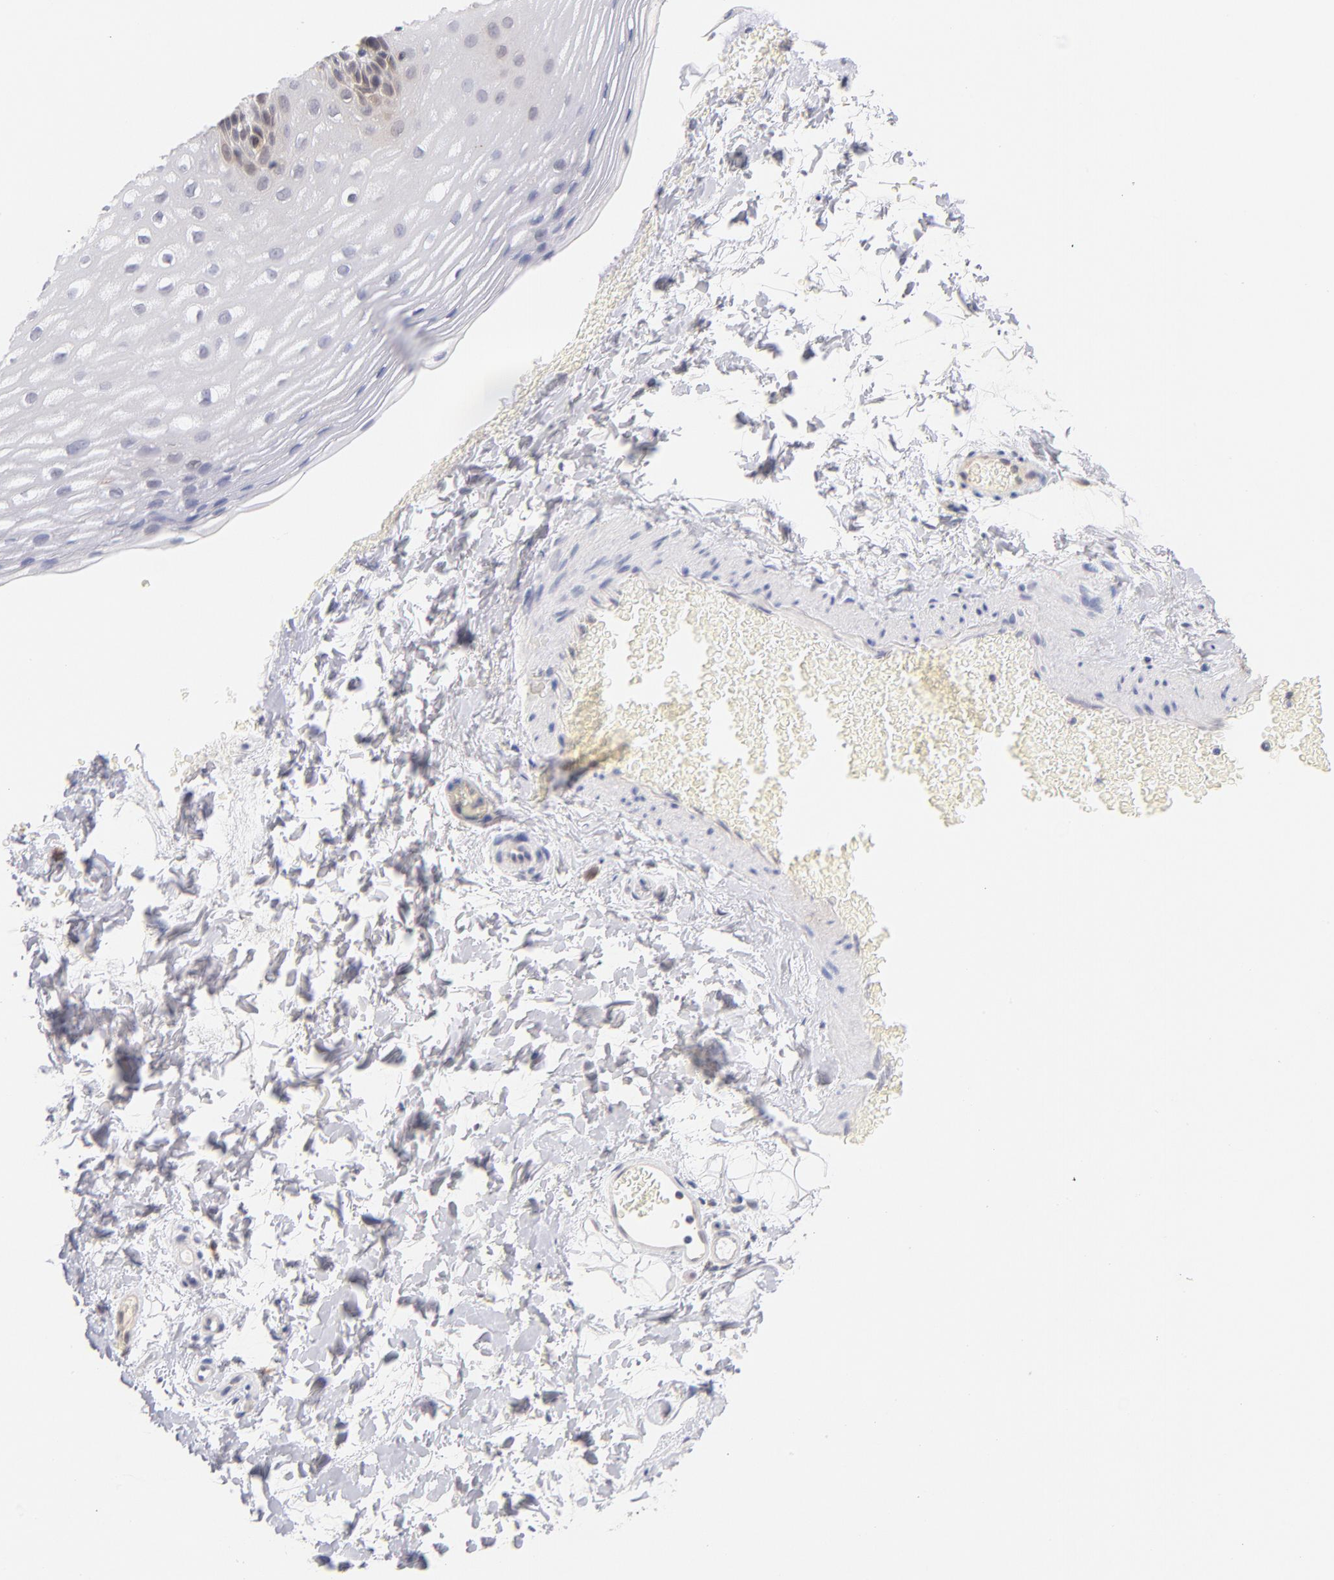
{"staining": {"intensity": "weak", "quantity": "<25%", "location": "cytoplasmic/membranous"}, "tissue": "esophagus", "cell_type": "Squamous epithelial cells", "image_type": "normal", "snomed": [{"axis": "morphology", "description": "Normal tissue, NOS"}, {"axis": "topography", "description": "Esophagus"}], "caption": "Squamous epithelial cells show no significant expression in benign esophagus. (DAB IHC with hematoxylin counter stain).", "gene": "CASP6", "patient": {"sex": "female", "age": 70}}